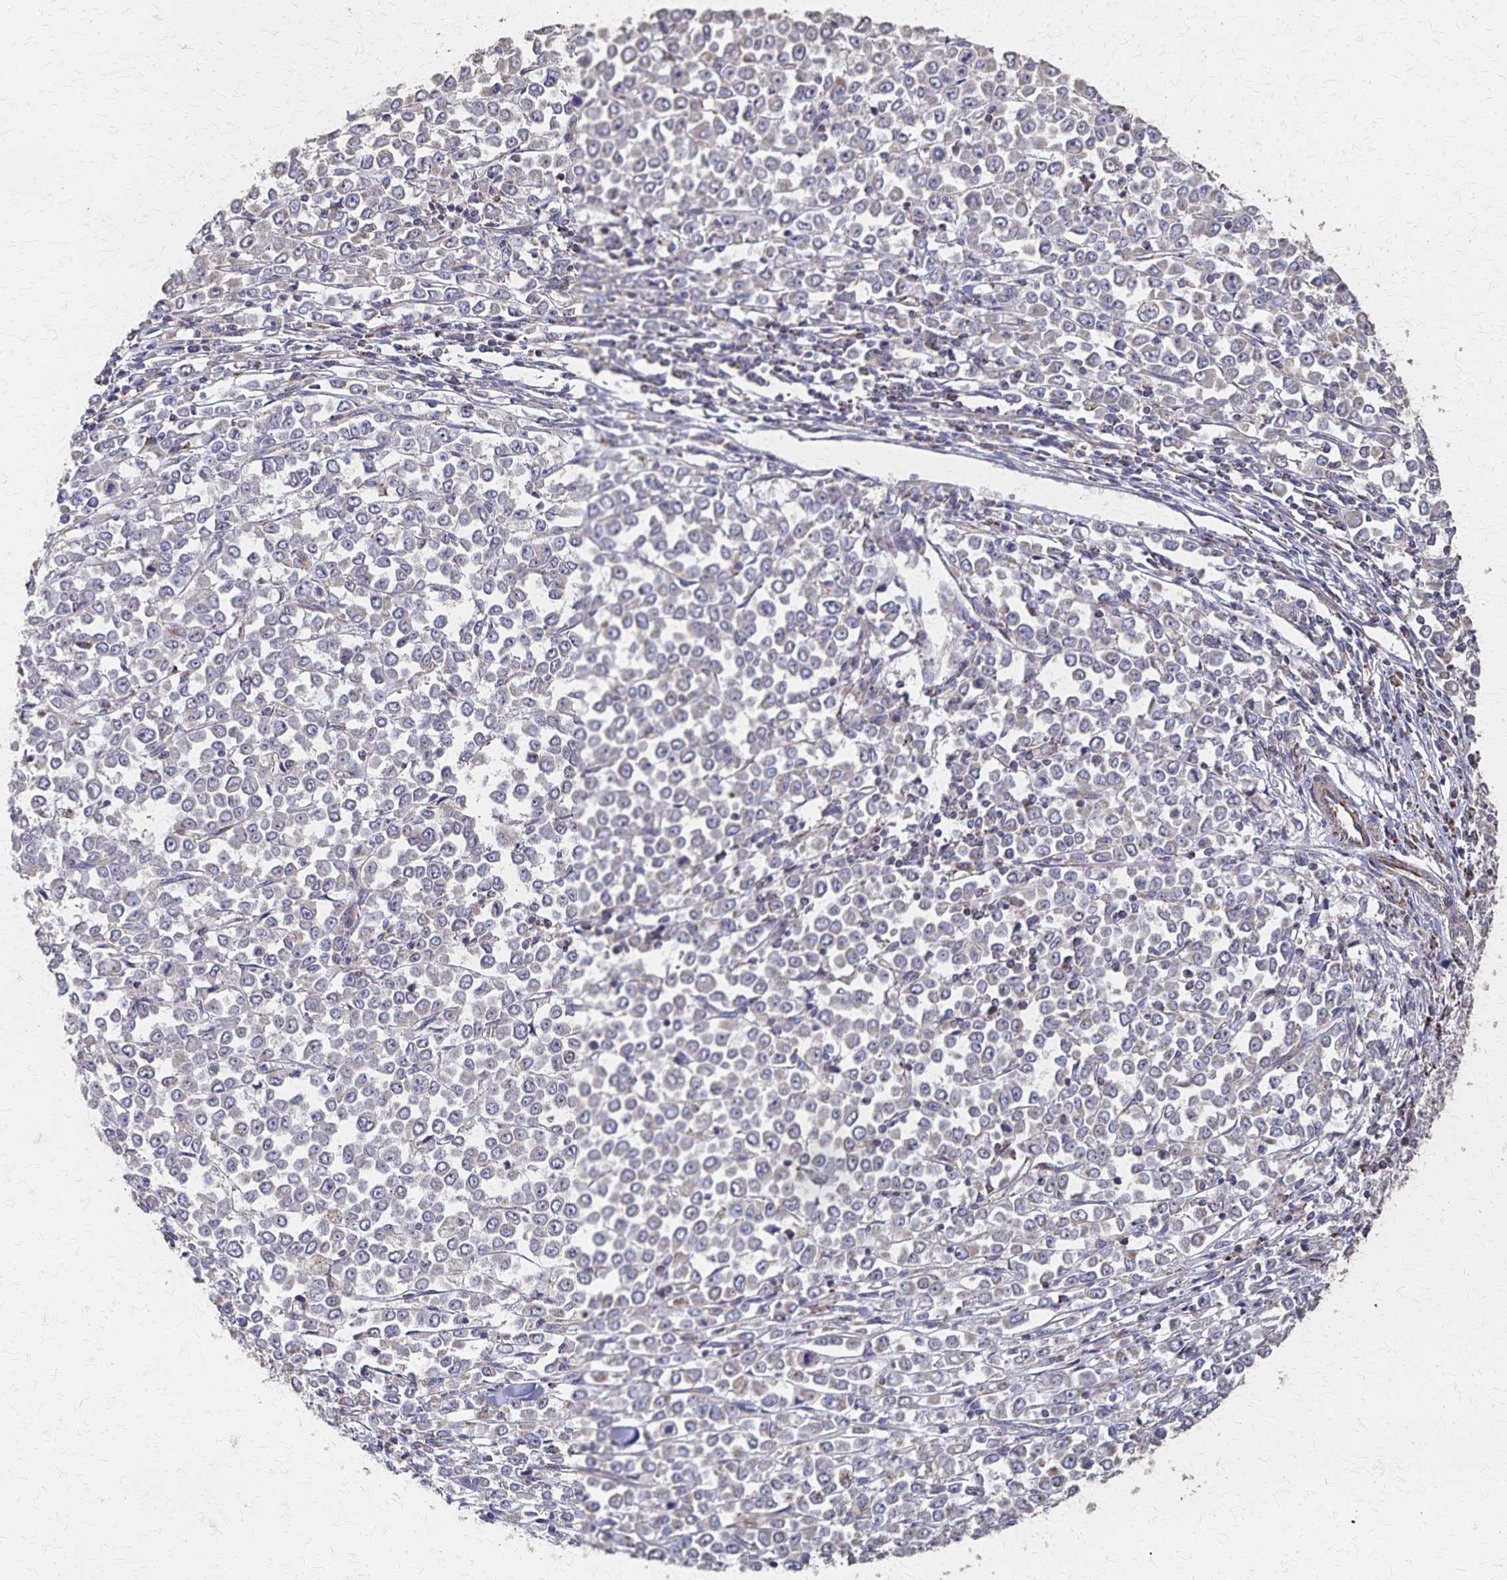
{"staining": {"intensity": "weak", "quantity": "<25%", "location": "cytoplasmic/membranous"}, "tissue": "stomach cancer", "cell_type": "Tumor cells", "image_type": "cancer", "snomed": [{"axis": "morphology", "description": "Adenocarcinoma, NOS"}, {"axis": "topography", "description": "Stomach, upper"}], "caption": "High magnification brightfield microscopy of adenocarcinoma (stomach) stained with DAB (brown) and counterstained with hematoxylin (blue): tumor cells show no significant staining.", "gene": "PGAP2", "patient": {"sex": "male", "age": 70}}